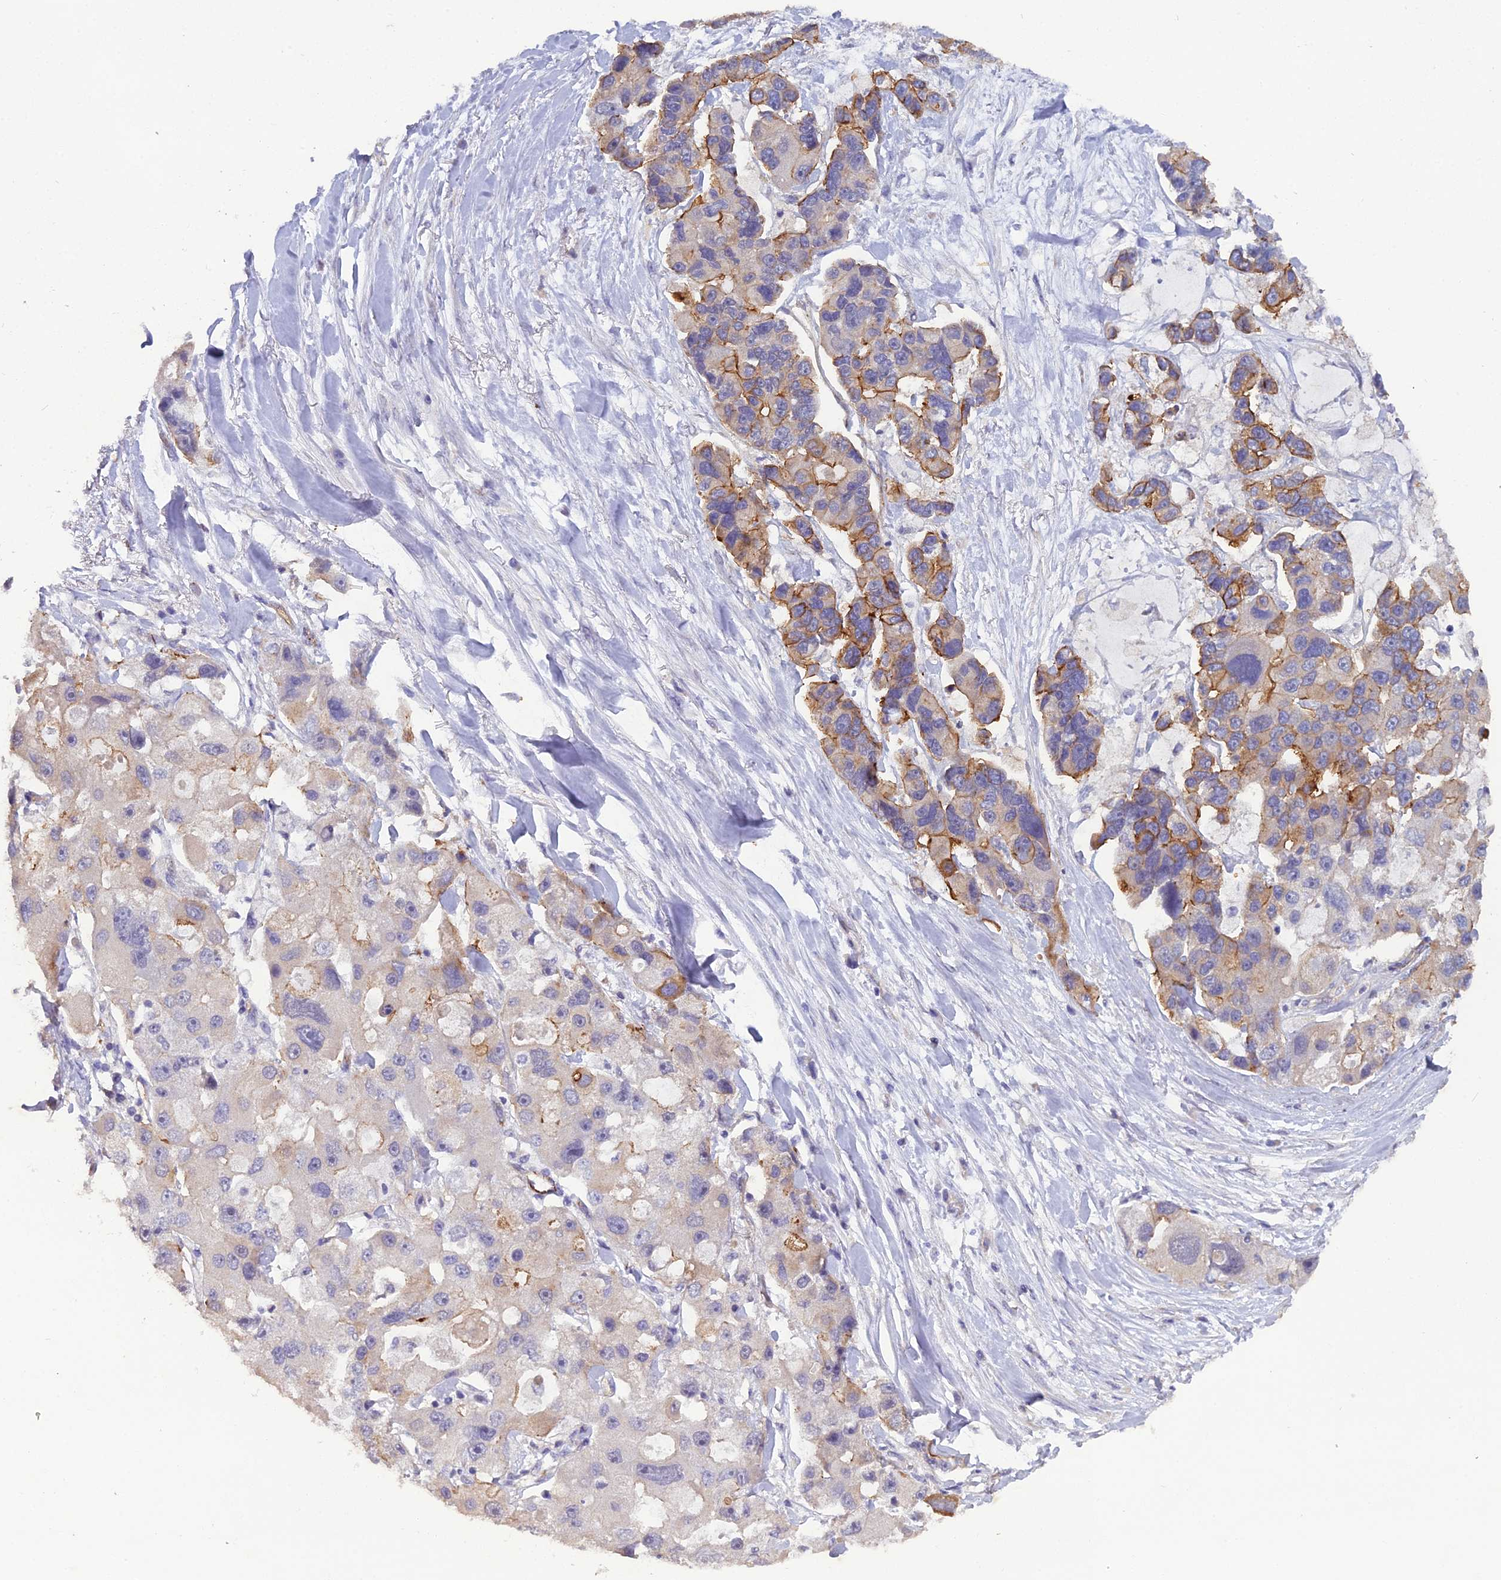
{"staining": {"intensity": "moderate", "quantity": "25%-75%", "location": "cytoplasmic/membranous"}, "tissue": "lung cancer", "cell_type": "Tumor cells", "image_type": "cancer", "snomed": [{"axis": "morphology", "description": "Adenocarcinoma, NOS"}, {"axis": "topography", "description": "Lung"}], "caption": "A brown stain highlights moderate cytoplasmic/membranous staining of a protein in human adenocarcinoma (lung) tumor cells.", "gene": "CFAP47", "patient": {"sex": "female", "age": 54}}